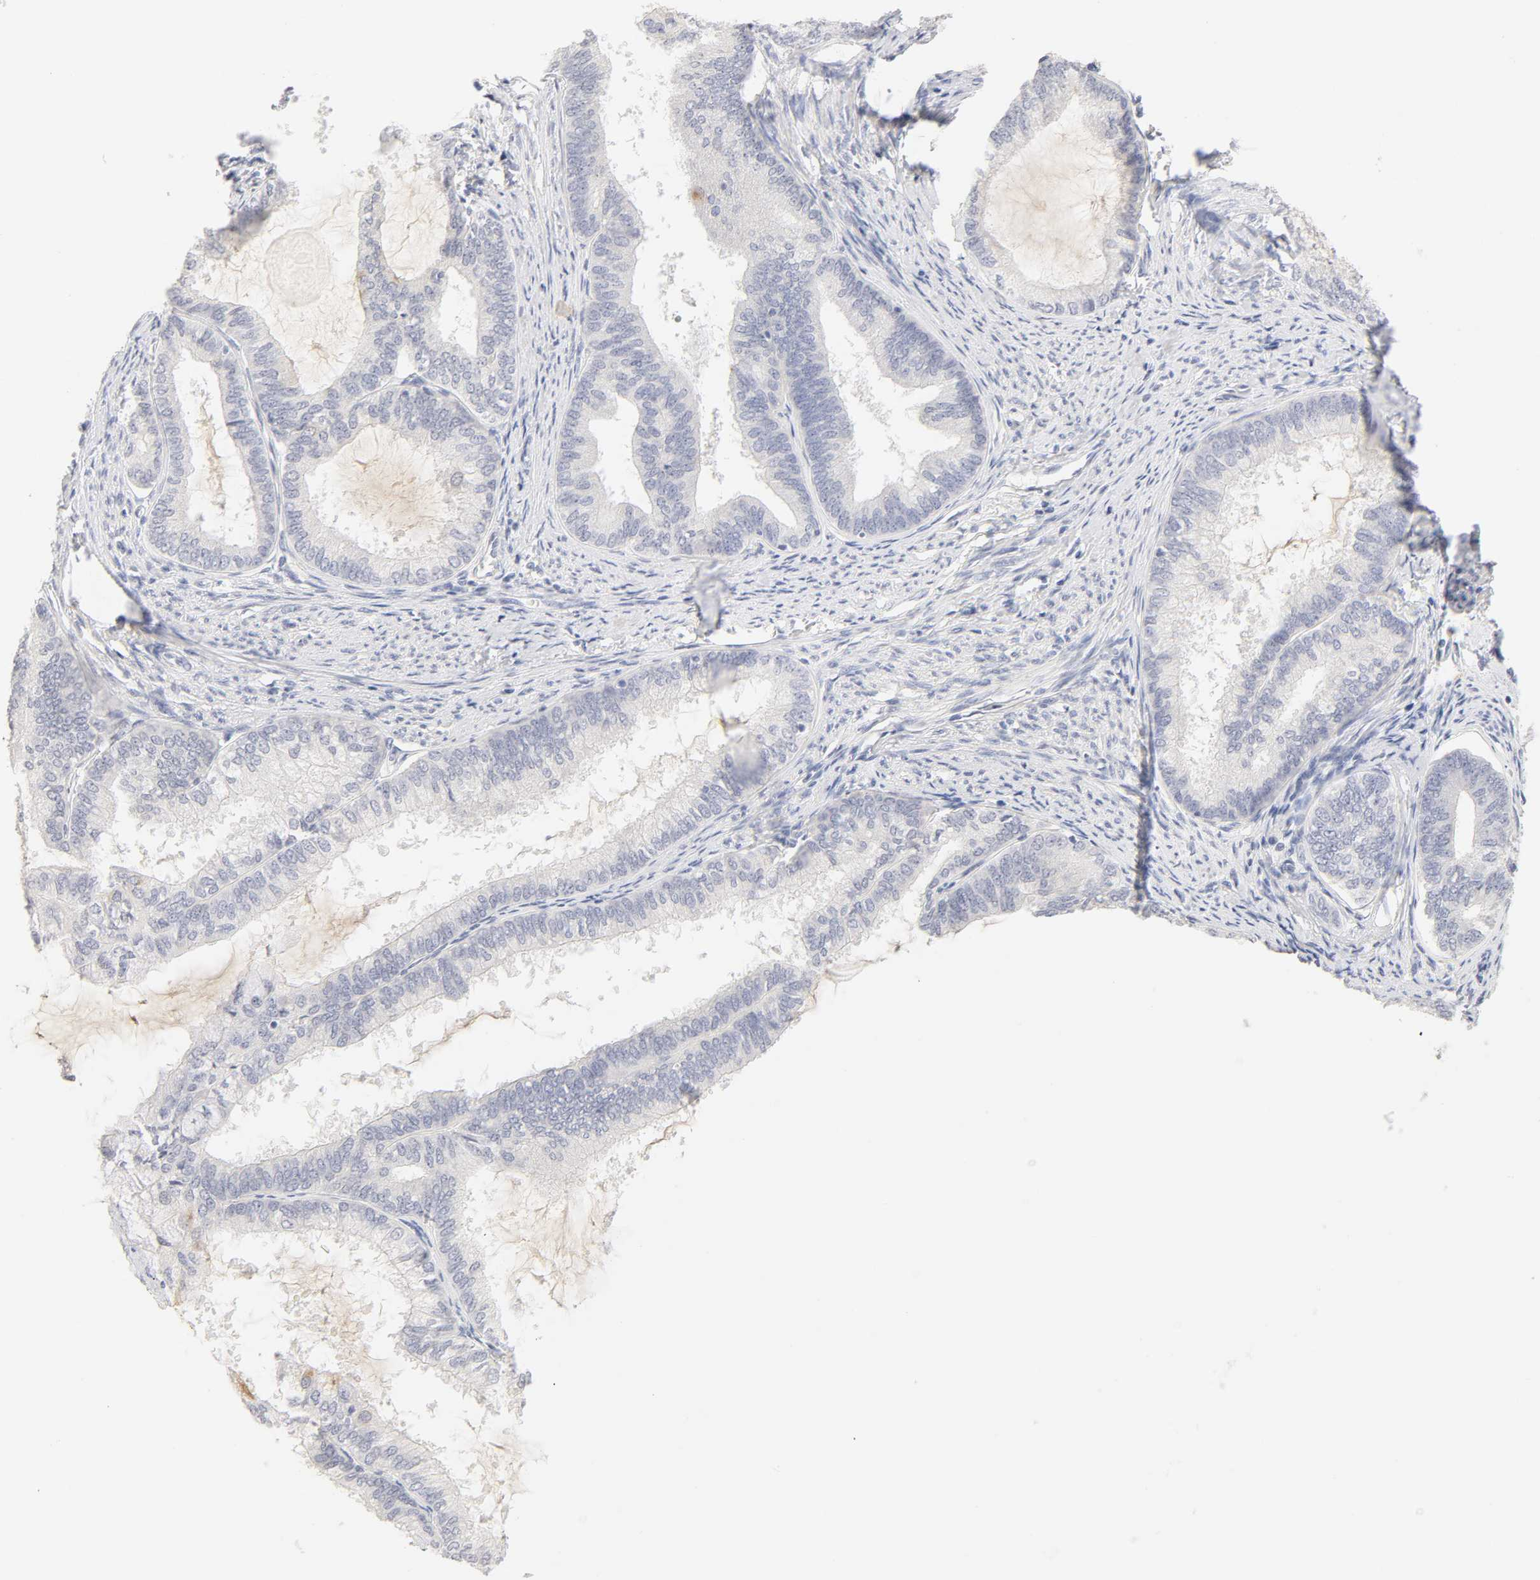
{"staining": {"intensity": "negative", "quantity": "none", "location": "none"}, "tissue": "endometrial cancer", "cell_type": "Tumor cells", "image_type": "cancer", "snomed": [{"axis": "morphology", "description": "Adenocarcinoma, NOS"}, {"axis": "topography", "description": "Endometrium"}], "caption": "An IHC image of endometrial cancer is shown. There is no staining in tumor cells of endometrial cancer. The staining was performed using DAB (3,3'-diaminobenzidine) to visualize the protein expression in brown, while the nuclei were stained in blue with hematoxylin (Magnification: 20x).", "gene": "CYP4B1", "patient": {"sex": "female", "age": 86}}